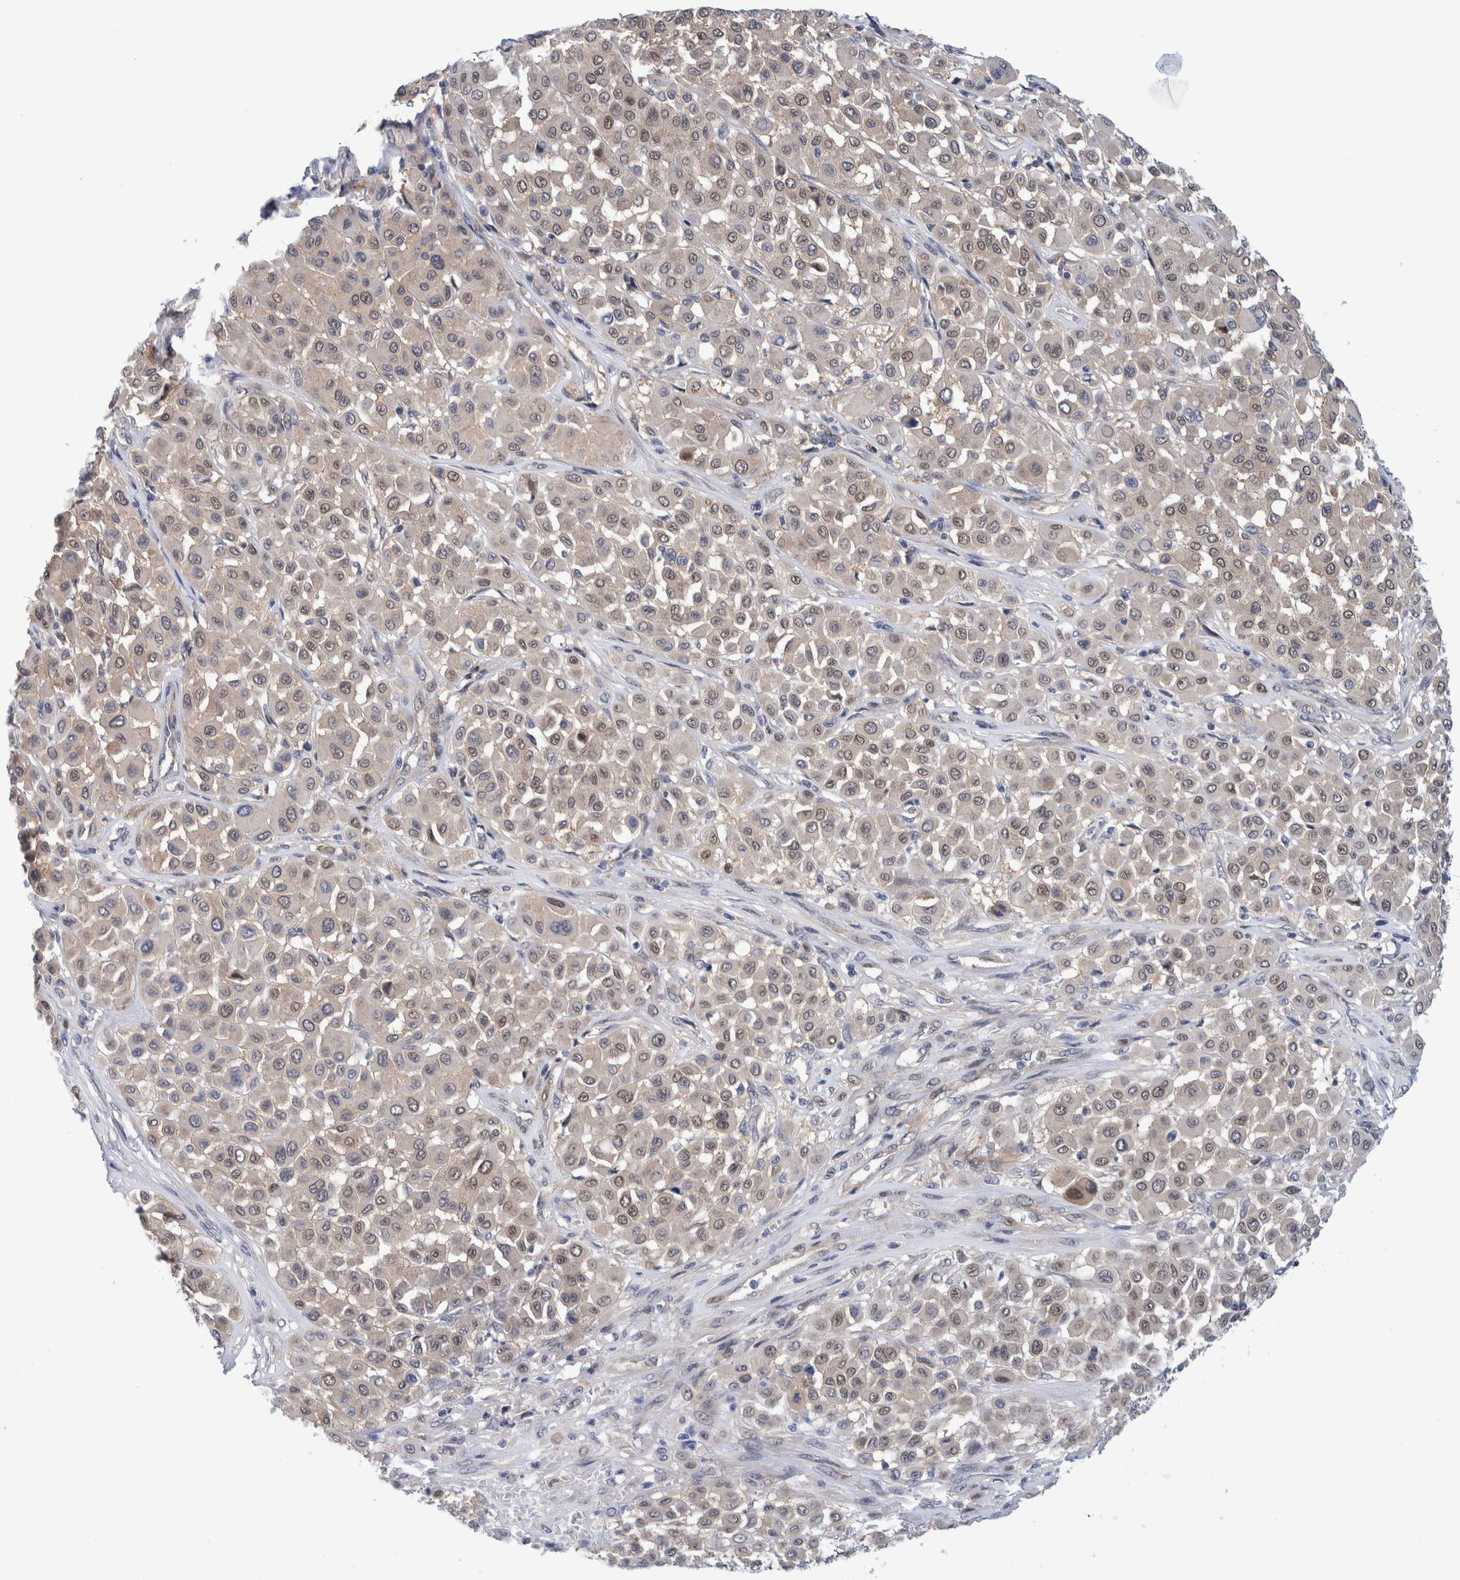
{"staining": {"intensity": "weak", "quantity": ">75%", "location": "cytoplasmic/membranous,nuclear"}, "tissue": "melanoma", "cell_type": "Tumor cells", "image_type": "cancer", "snomed": [{"axis": "morphology", "description": "Malignant melanoma, Metastatic site"}, {"axis": "topography", "description": "Soft tissue"}], "caption": "This is a photomicrograph of immunohistochemistry staining of melanoma, which shows weak expression in the cytoplasmic/membranous and nuclear of tumor cells.", "gene": "PFAS", "patient": {"sex": "male", "age": 41}}